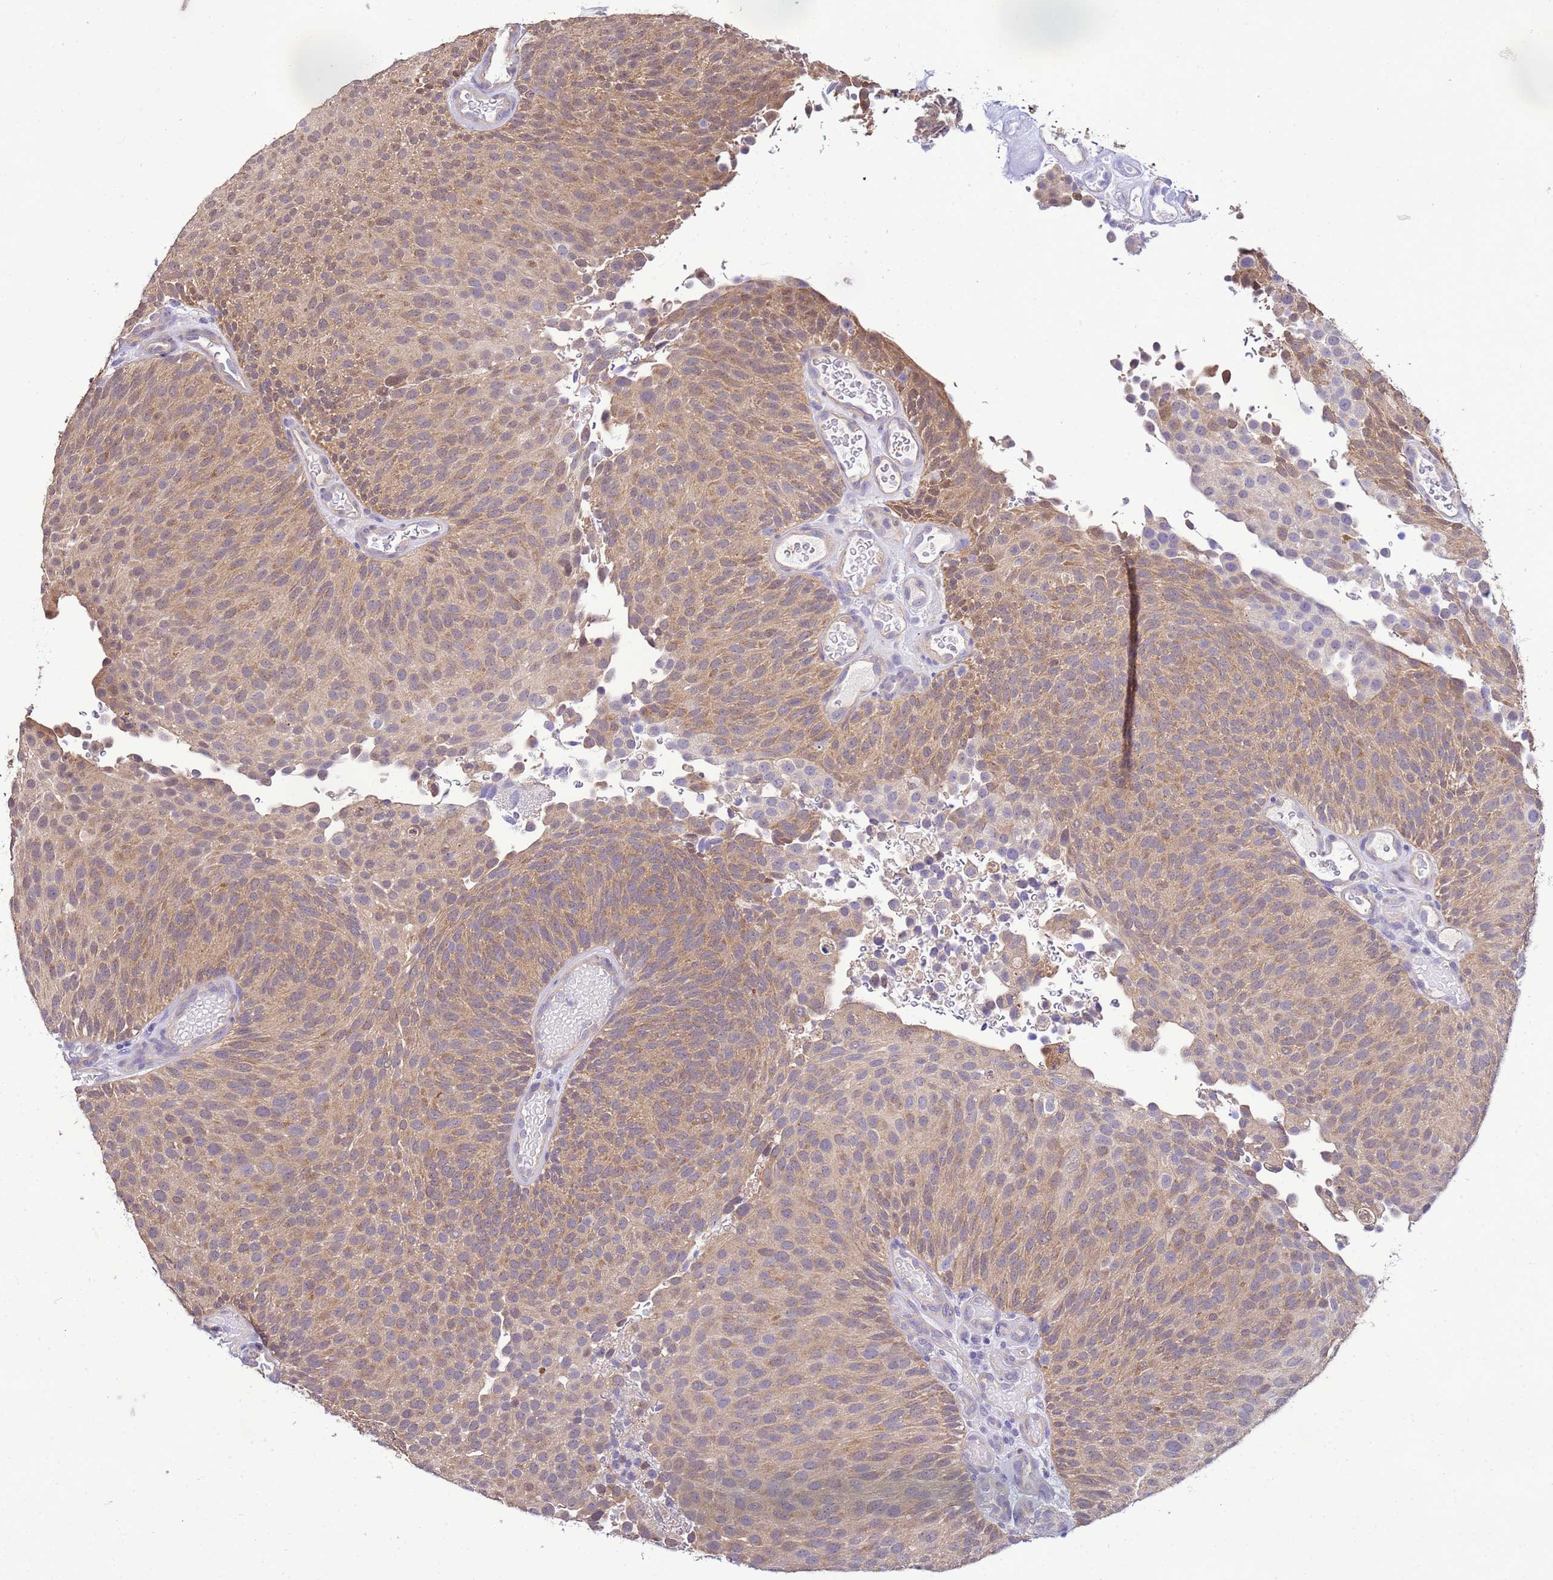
{"staining": {"intensity": "weak", "quantity": ">75%", "location": "cytoplasmic/membranous"}, "tissue": "urothelial cancer", "cell_type": "Tumor cells", "image_type": "cancer", "snomed": [{"axis": "morphology", "description": "Urothelial carcinoma, Low grade"}, {"axis": "topography", "description": "Urinary bladder"}], "caption": "Immunohistochemical staining of urothelial cancer exhibits low levels of weak cytoplasmic/membranous protein staining in approximately >75% of tumor cells.", "gene": "NAXE", "patient": {"sex": "male", "age": 78}}